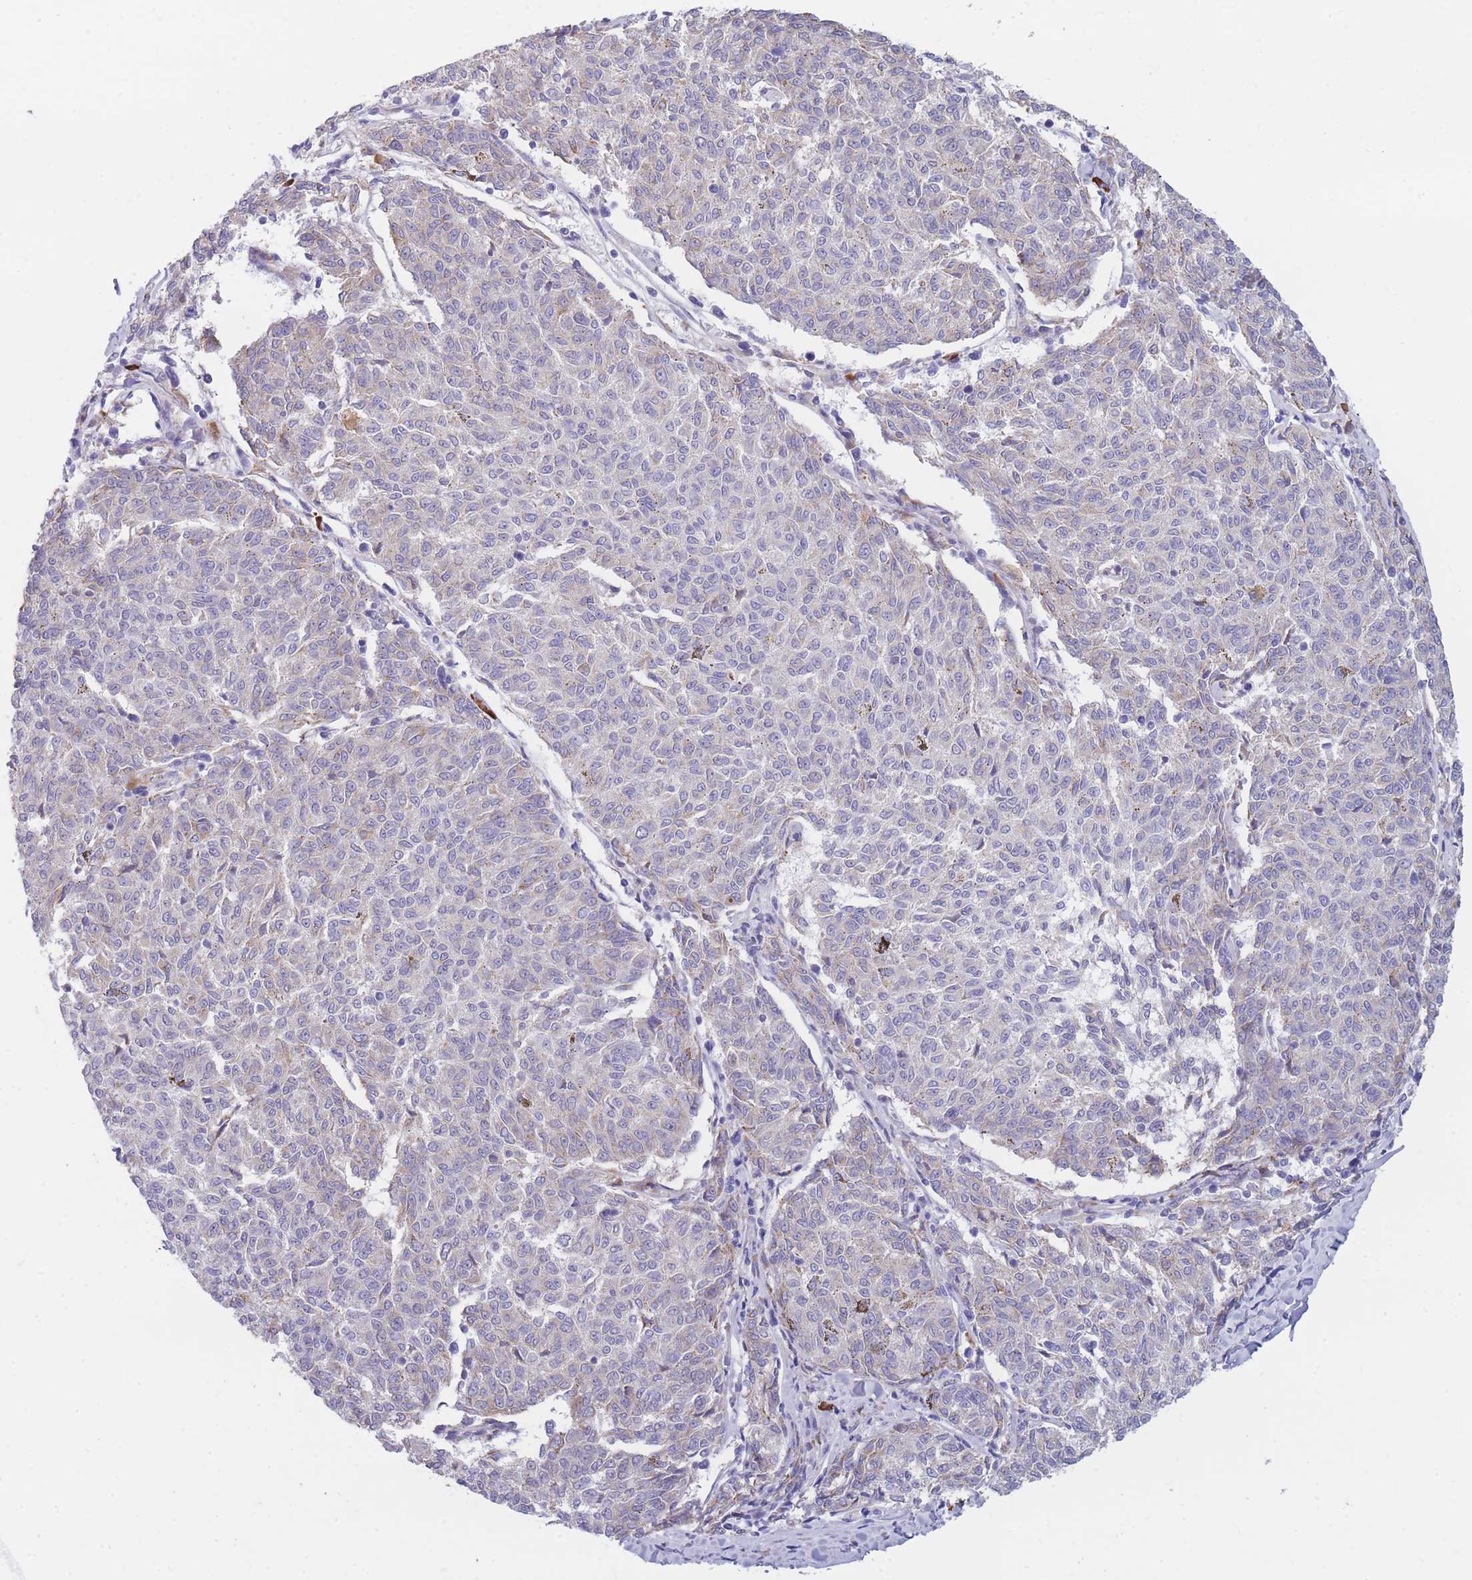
{"staining": {"intensity": "negative", "quantity": "none", "location": "none"}, "tissue": "melanoma", "cell_type": "Tumor cells", "image_type": "cancer", "snomed": [{"axis": "morphology", "description": "Malignant melanoma, NOS"}, {"axis": "topography", "description": "Skin"}], "caption": "This image is of melanoma stained with IHC to label a protein in brown with the nuclei are counter-stained blue. There is no positivity in tumor cells.", "gene": "XKR8", "patient": {"sex": "female", "age": 72}}